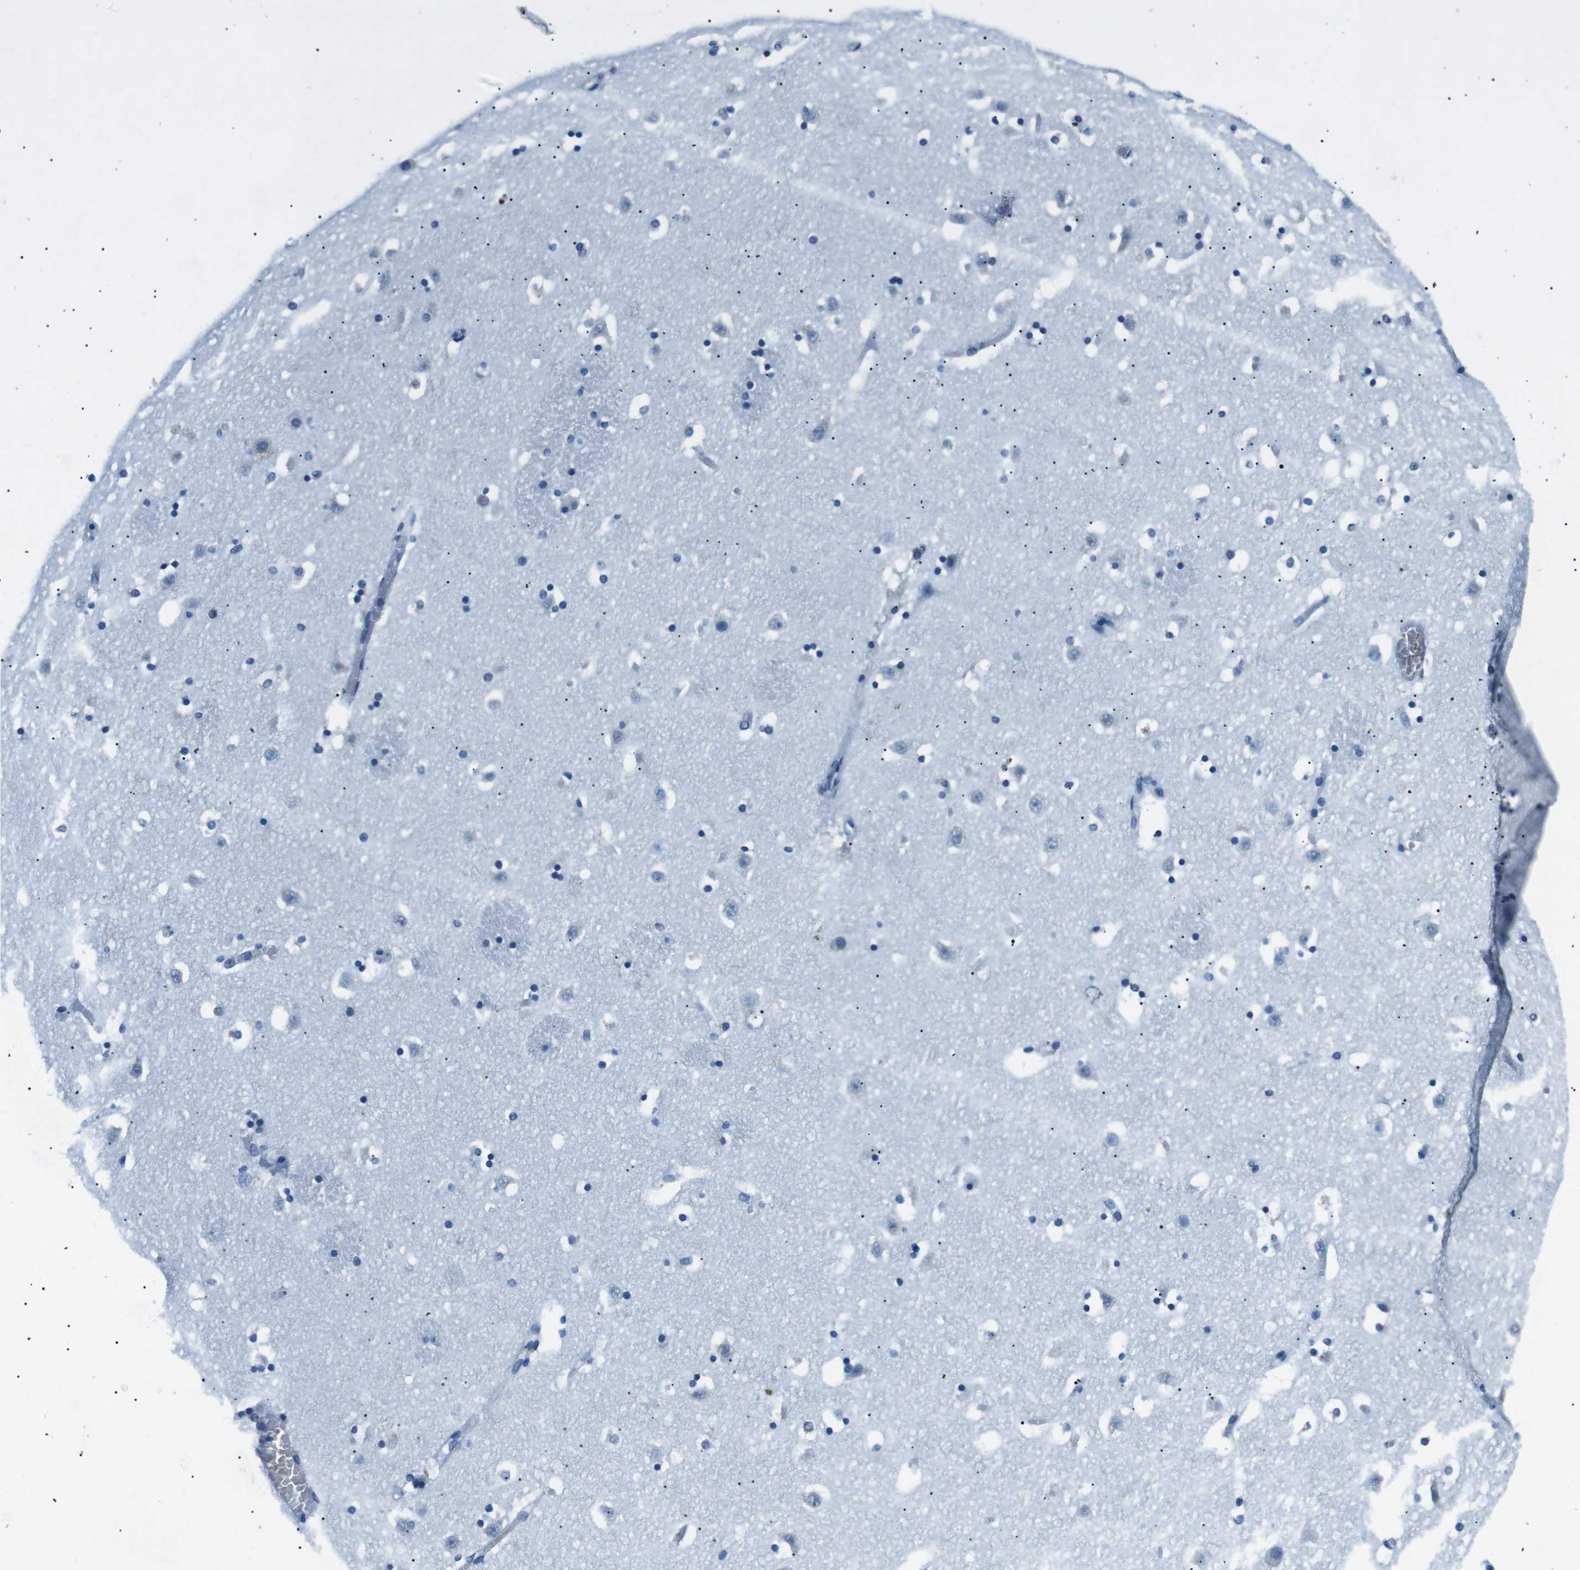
{"staining": {"intensity": "moderate", "quantity": "<25%", "location": "cytoplasmic/membranous"}, "tissue": "caudate", "cell_type": "Glial cells", "image_type": "normal", "snomed": [{"axis": "morphology", "description": "Normal tissue, NOS"}, {"axis": "topography", "description": "Lateral ventricle wall"}], "caption": "Caudate stained with immunohistochemistry reveals moderate cytoplasmic/membranous positivity in approximately <25% of glial cells.", "gene": "ST6GAL1", "patient": {"sex": "male", "age": 45}}